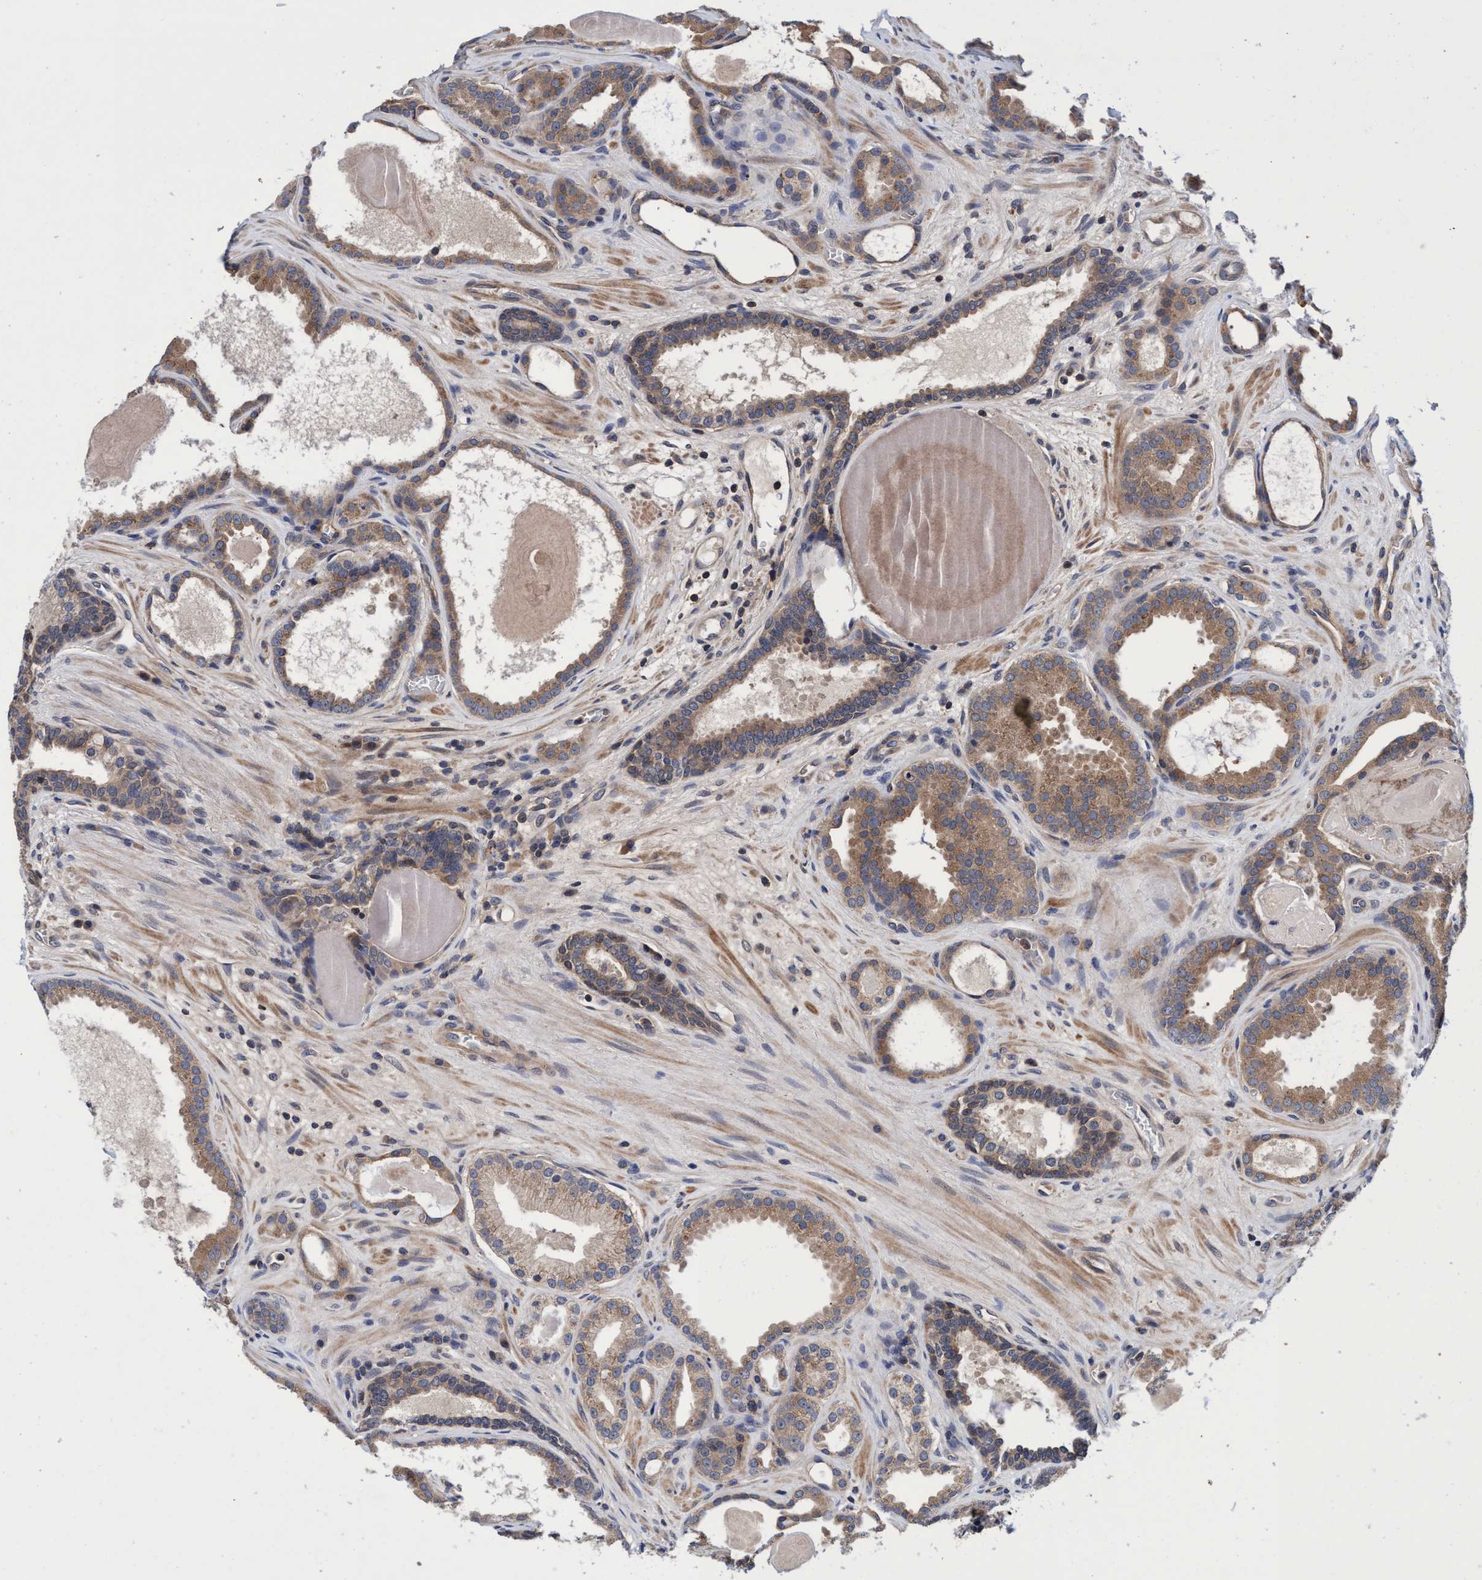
{"staining": {"intensity": "moderate", "quantity": ">75%", "location": "cytoplasmic/membranous"}, "tissue": "prostate cancer", "cell_type": "Tumor cells", "image_type": "cancer", "snomed": [{"axis": "morphology", "description": "Adenocarcinoma, High grade"}, {"axis": "topography", "description": "Prostate"}], "caption": "Protein expression by IHC reveals moderate cytoplasmic/membranous expression in approximately >75% of tumor cells in high-grade adenocarcinoma (prostate).", "gene": "CALCOCO2", "patient": {"sex": "male", "age": 60}}